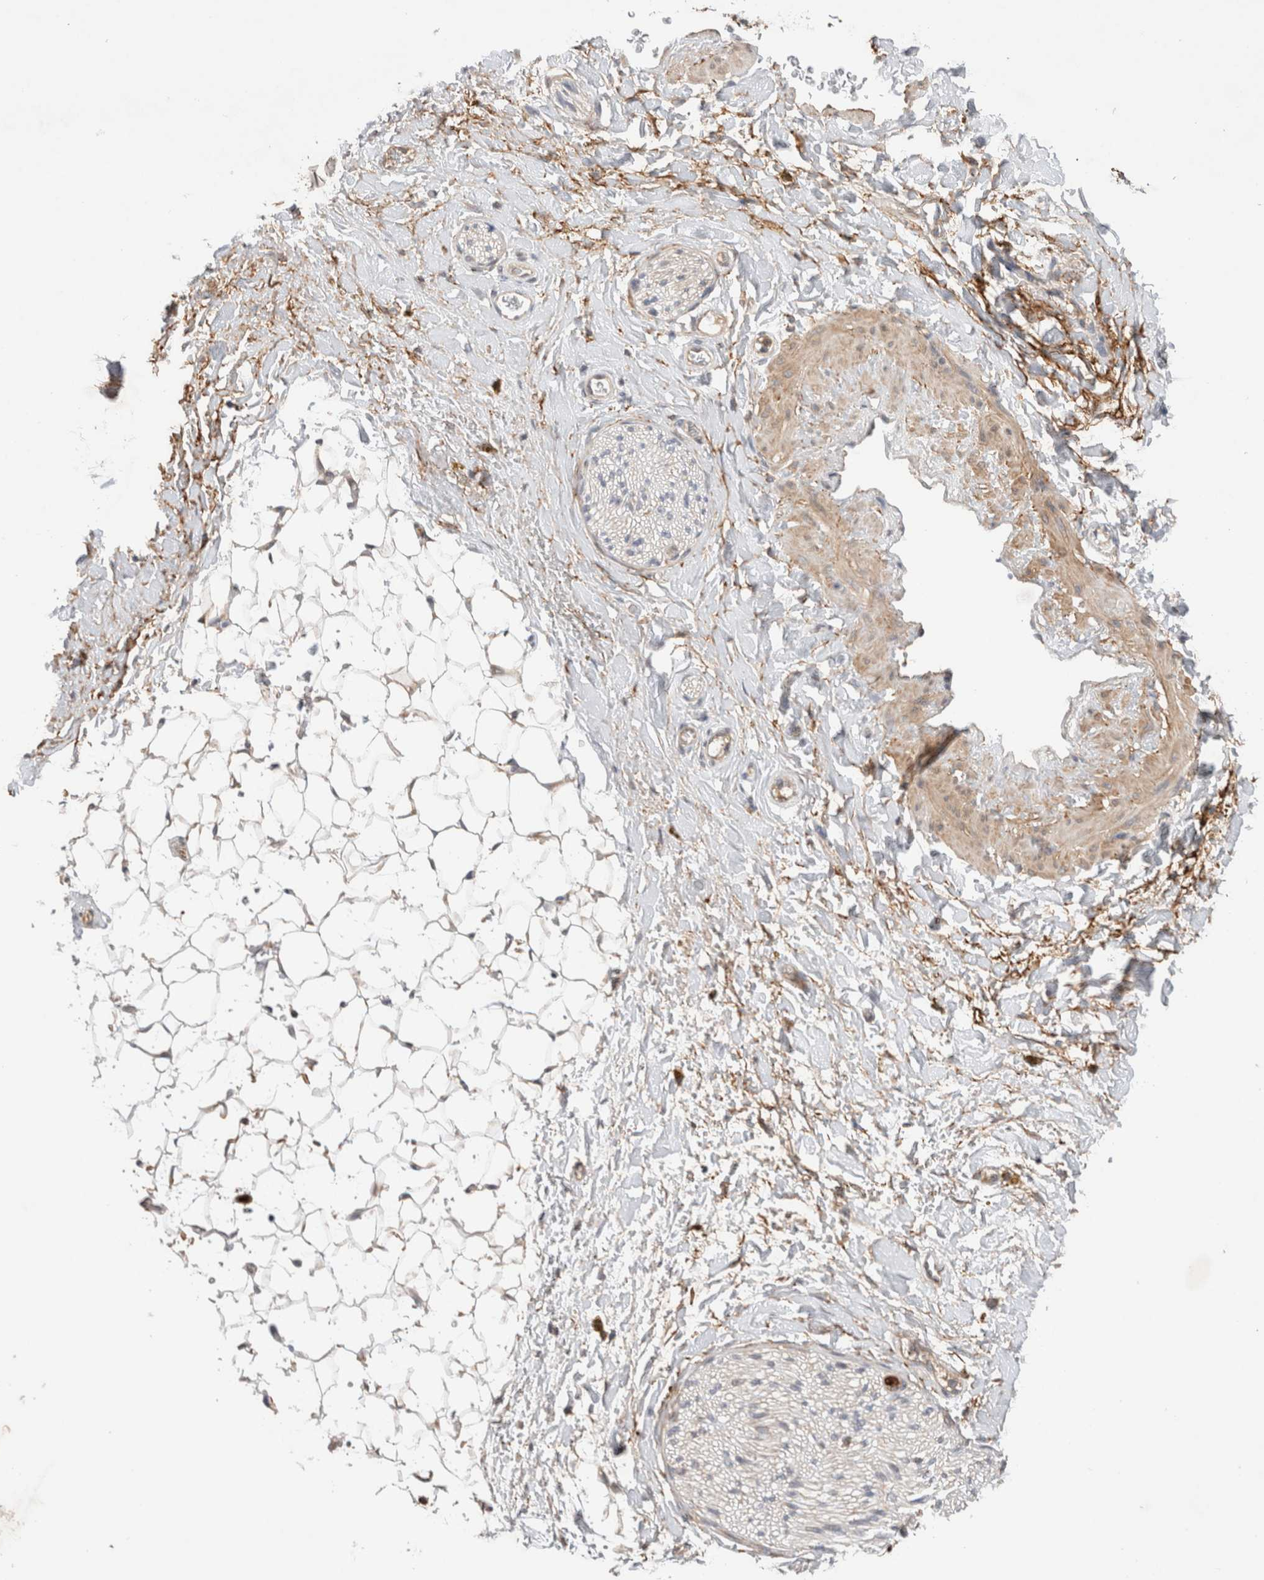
{"staining": {"intensity": "weak", "quantity": "25%-75%", "location": "cytoplasmic/membranous"}, "tissue": "adipose tissue", "cell_type": "Adipocytes", "image_type": "normal", "snomed": [{"axis": "morphology", "description": "Normal tissue, NOS"}, {"axis": "topography", "description": "Kidney"}, {"axis": "topography", "description": "Peripheral nerve tissue"}], "caption": "A brown stain shows weak cytoplasmic/membranous positivity of a protein in adipocytes of benign adipose tissue. (DAB (3,3'-diaminobenzidine) = brown stain, brightfield microscopy at high magnification).", "gene": "GSDMB", "patient": {"sex": "male", "age": 7}}